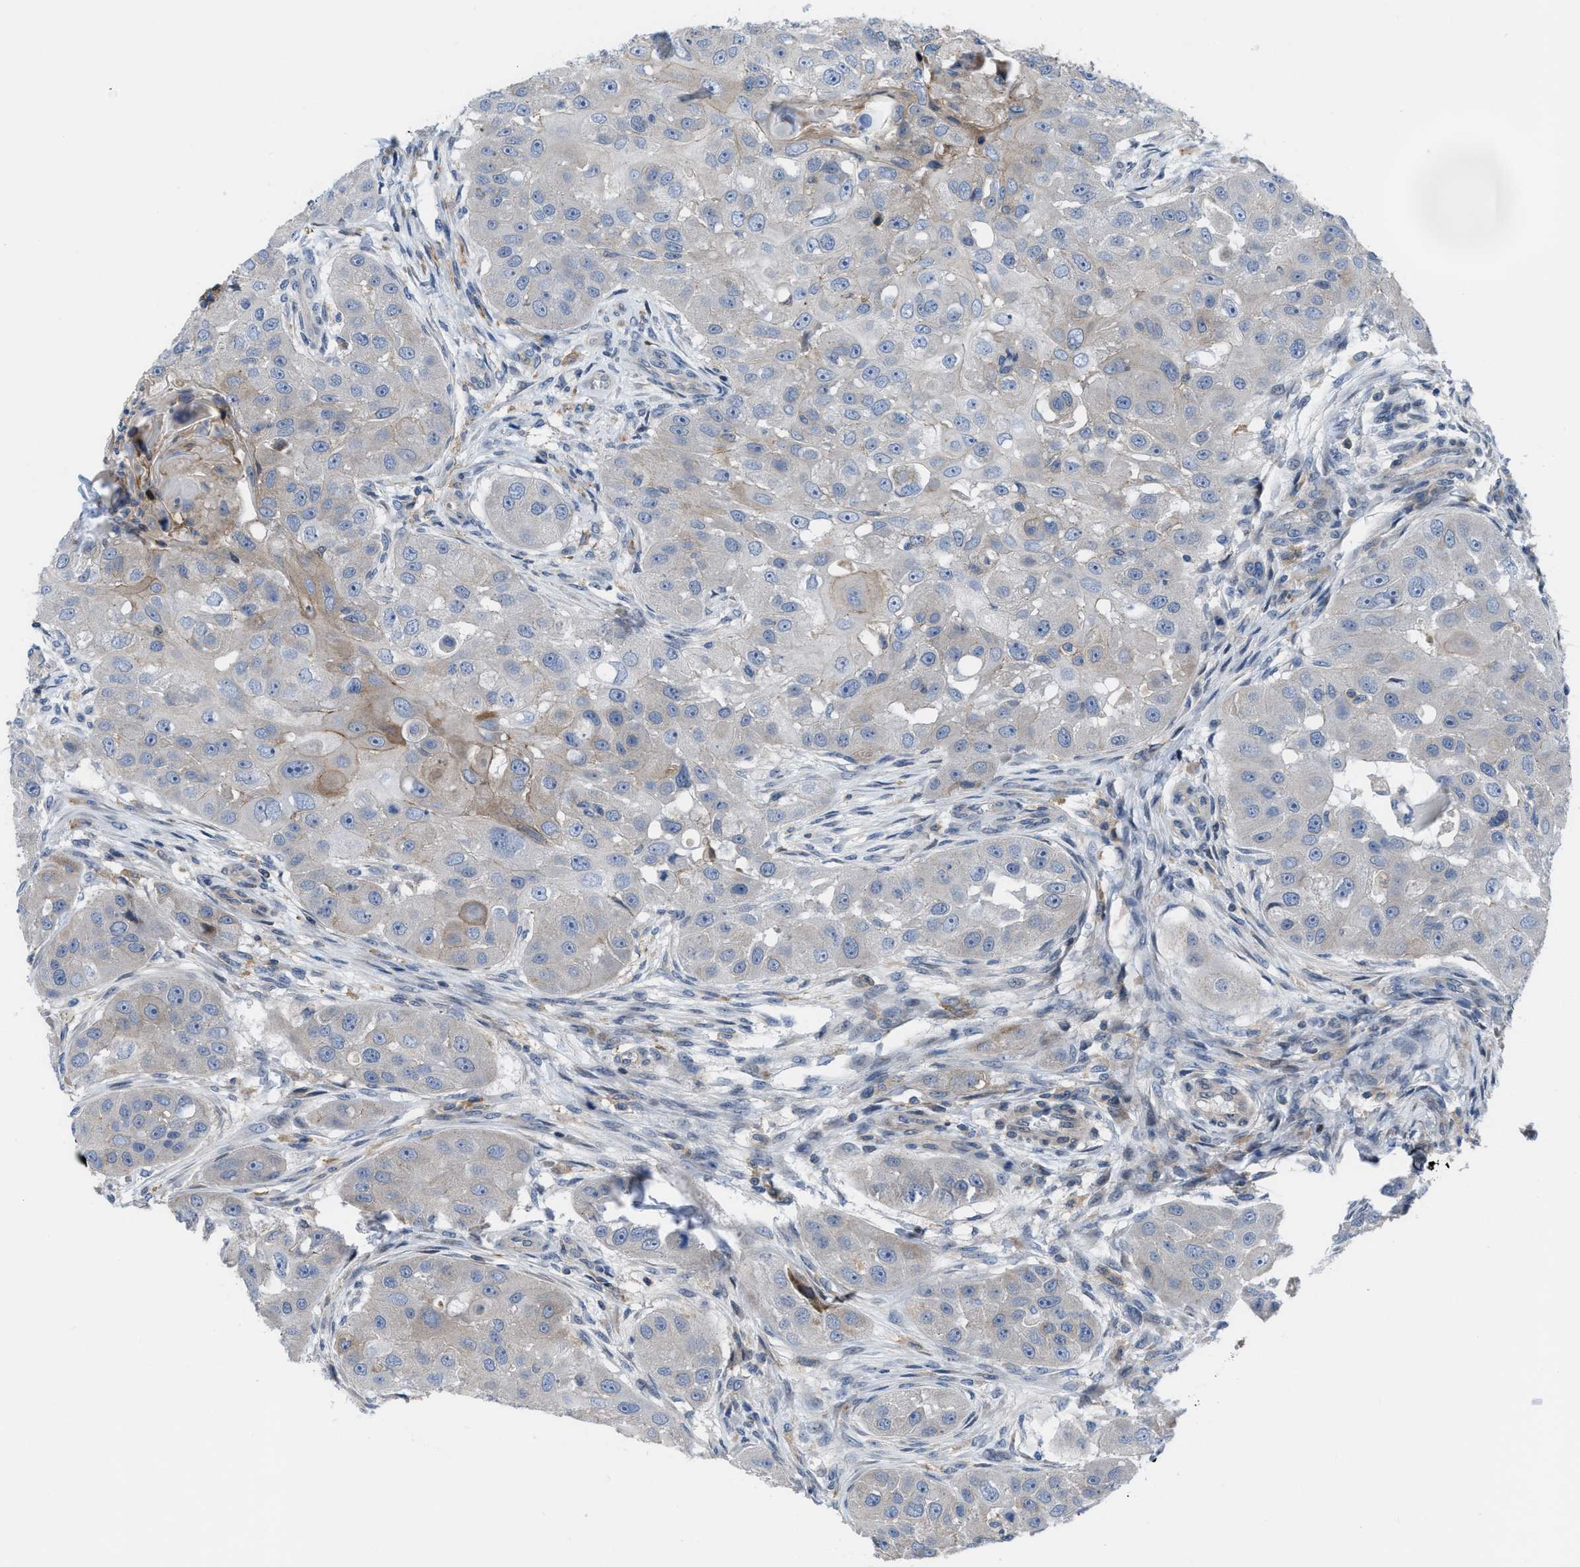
{"staining": {"intensity": "negative", "quantity": "none", "location": "none"}, "tissue": "head and neck cancer", "cell_type": "Tumor cells", "image_type": "cancer", "snomed": [{"axis": "morphology", "description": "Normal tissue, NOS"}, {"axis": "morphology", "description": "Squamous cell carcinoma, NOS"}, {"axis": "topography", "description": "Skeletal muscle"}, {"axis": "topography", "description": "Head-Neck"}], "caption": "This is a photomicrograph of immunohistochemistry (IHC) staining of head and neck cancer, which shows no staining in tumor cells.", "gene": "MYO18A", "patient": {"sex": "male", "age": 51}}